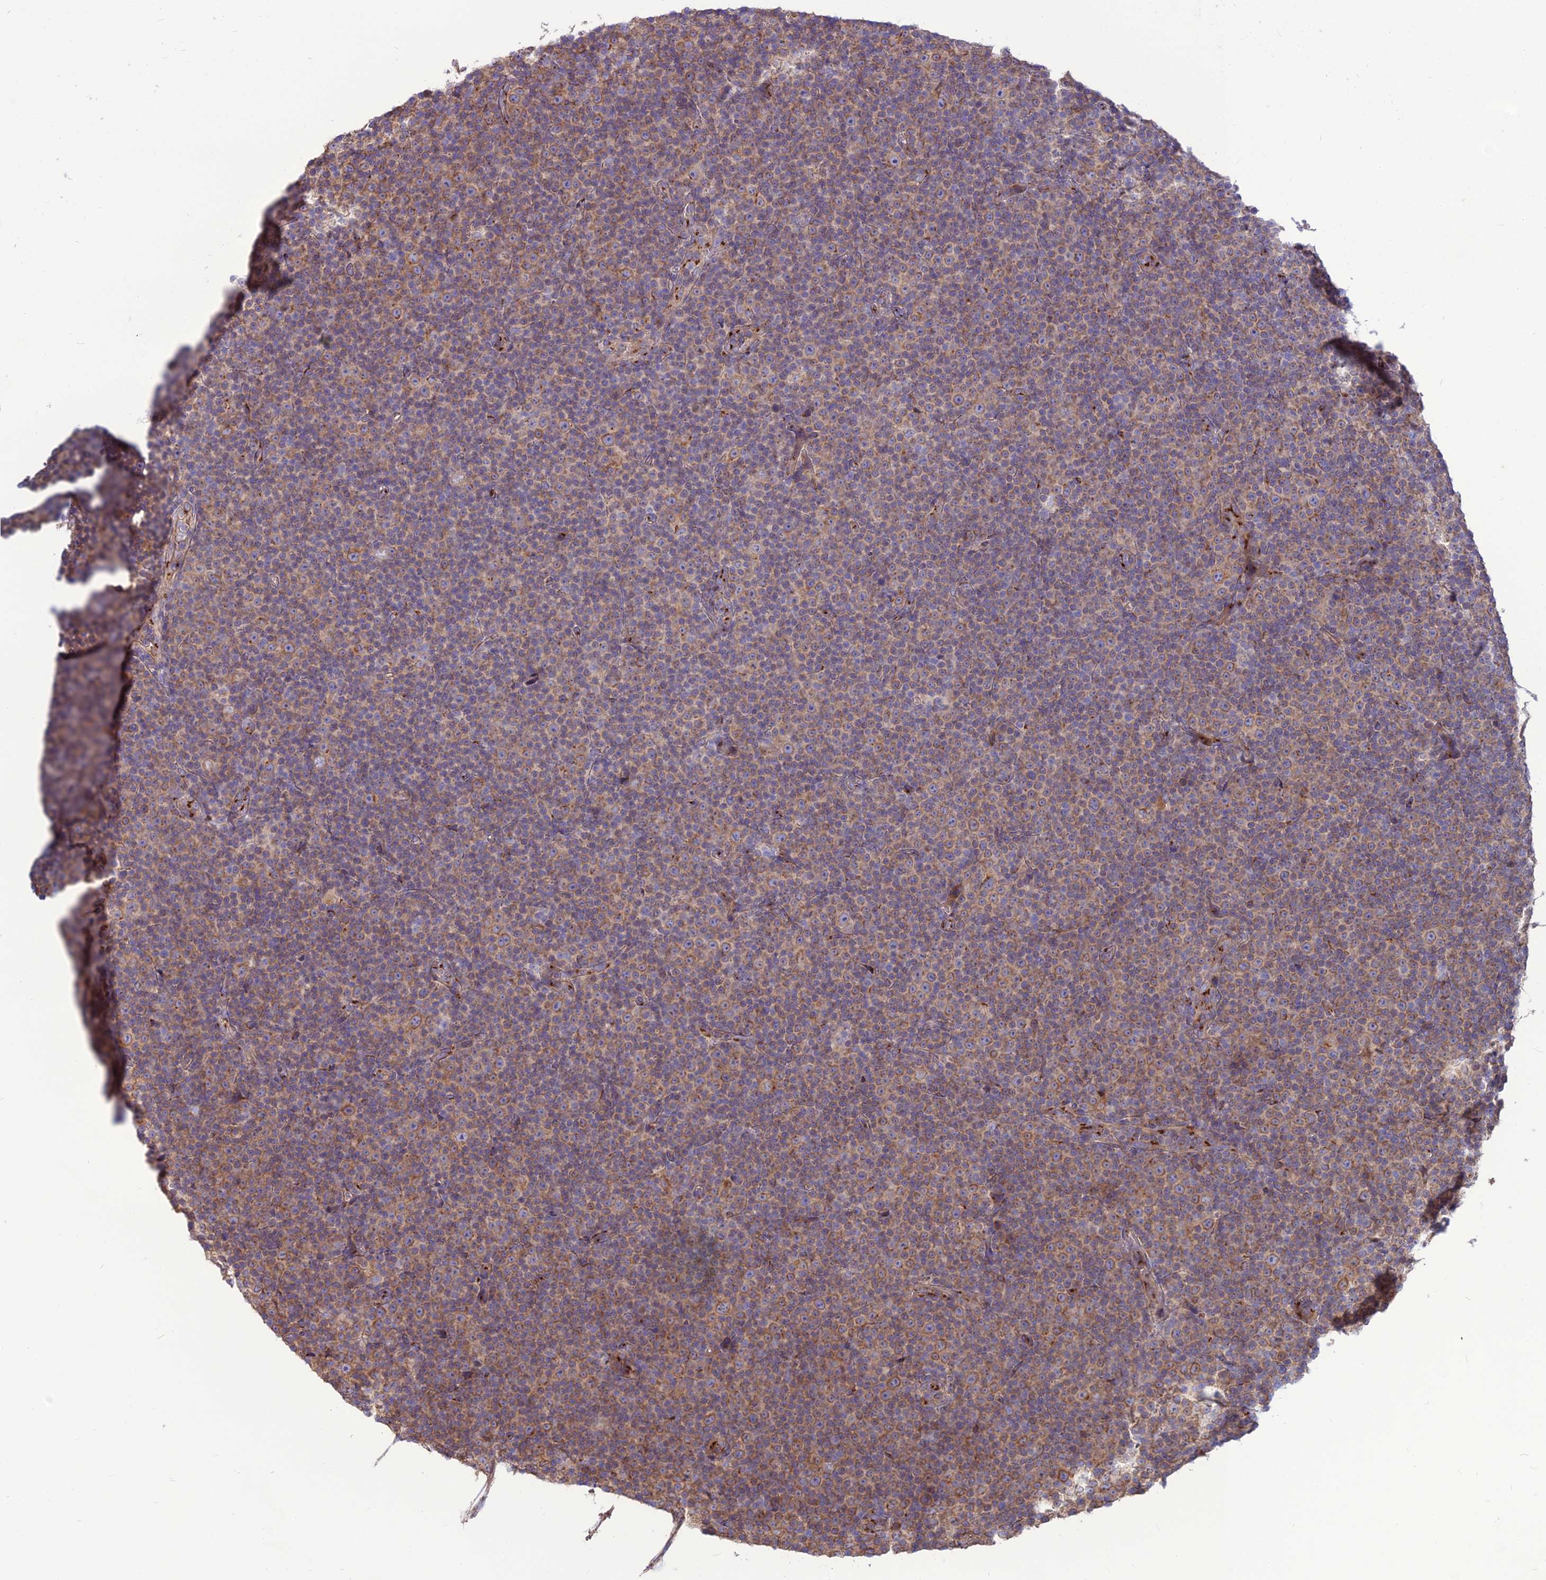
{"staining": {"intensity": "moderate", "quantity": "25%-75%", "location": "cytoplasmic/membranous"}, "tissue": "lymphoma", "cell_type": "Tumor cells", "image_type": "cancer", "snomed": [{"axis": "morphology", "description": "Malignant lymphoma, non-Hodgkin's type, Low grade"}, {"axis": "topography", "description": "Lymph node"}], "caption": "The image demonstrates immunohistochemical staining of lymphoma. There is moderate cytoplasmic/membranous positivity is present in about 25%-75% of tumor cells.", "gene": "SPRYD7", "patient": {"sex": "female", "age": 67}}